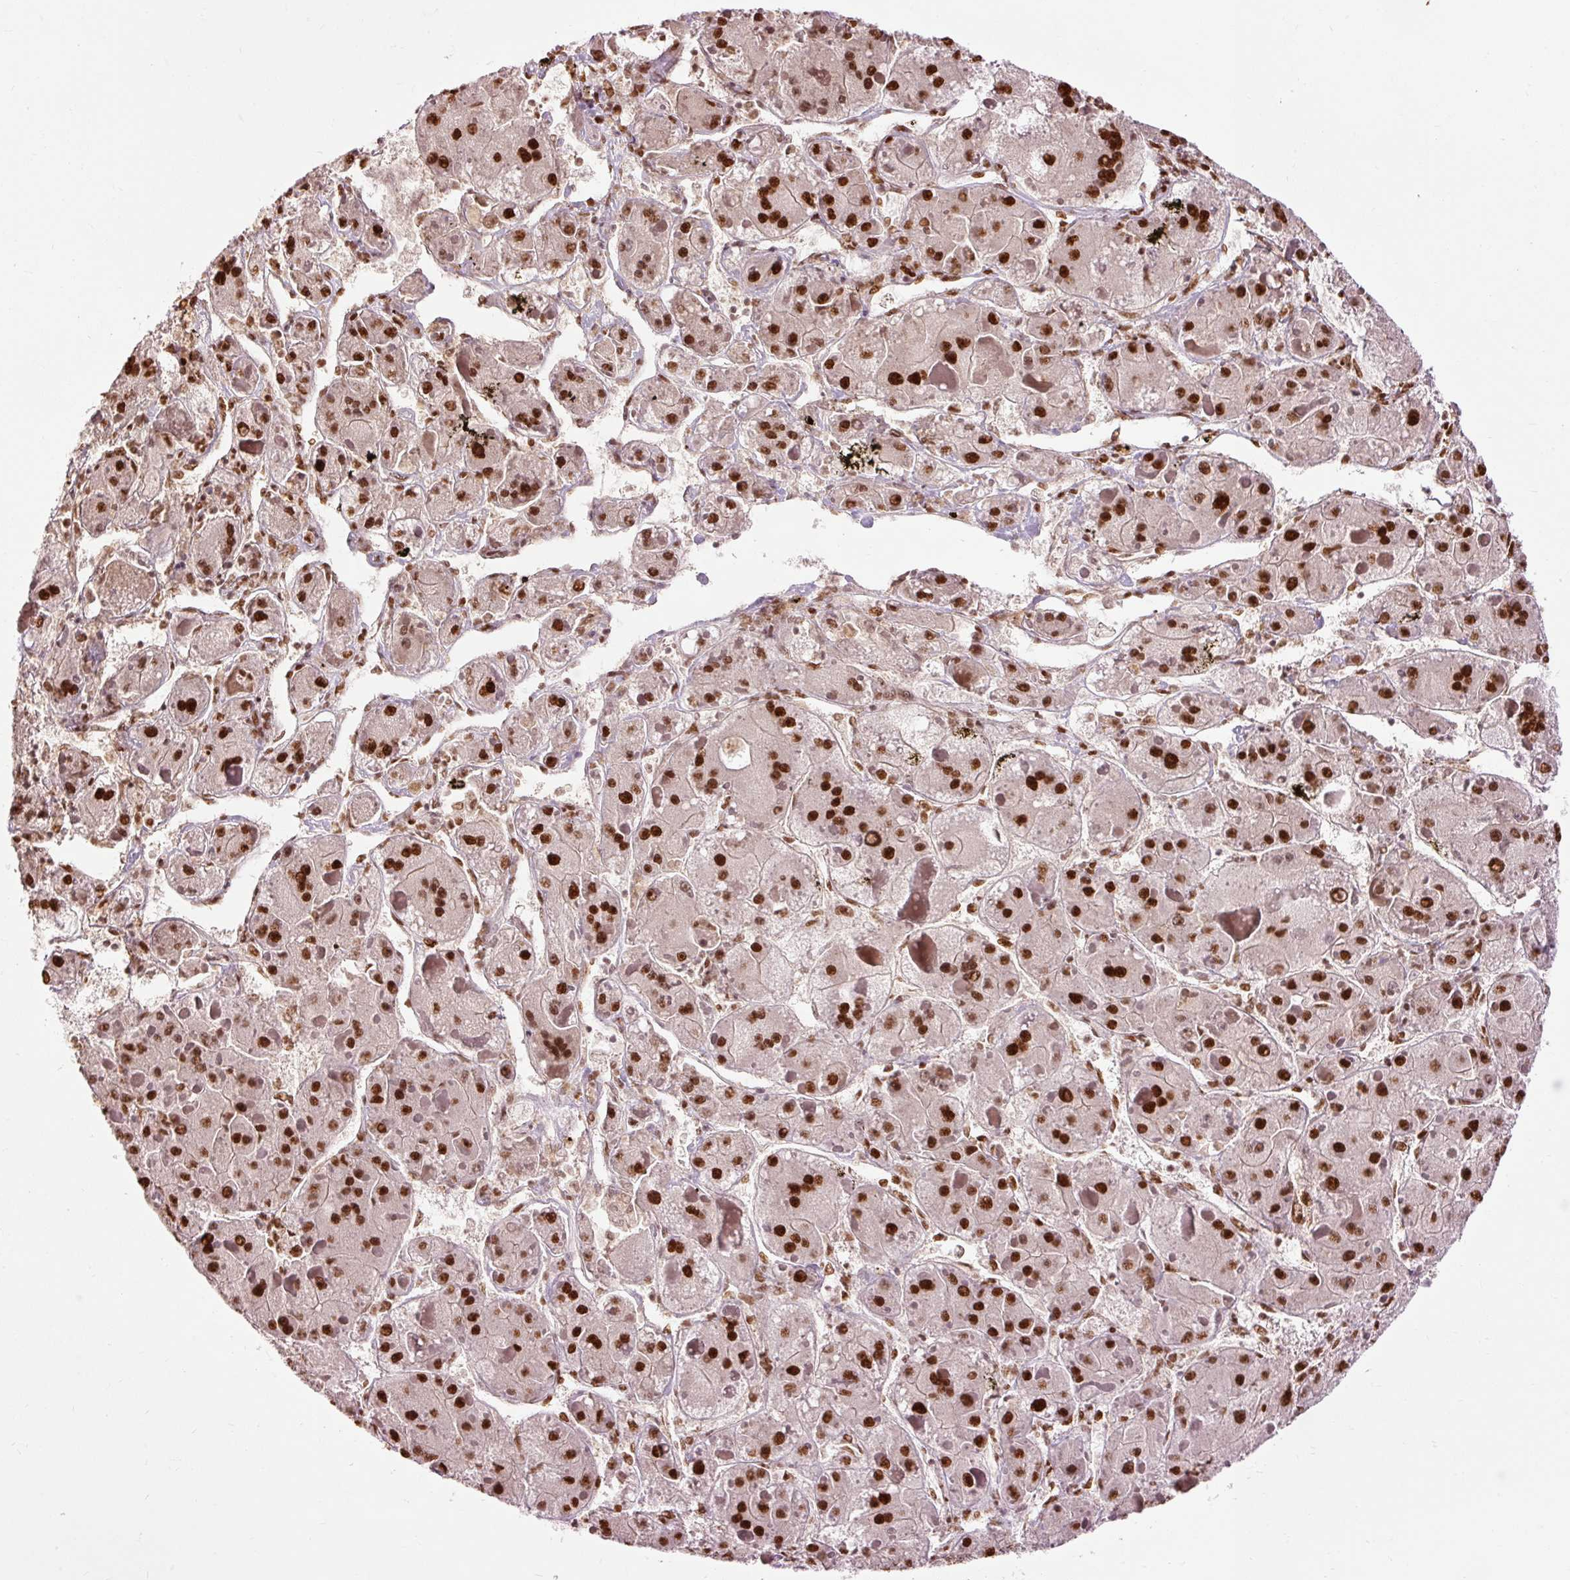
{"staining": {"intensity": "strong", "quantity": ">75%", "location": "nuclear"}, "tissue": "liver cancer", "cell_type": "Tumor cells", "image_type": "cancer", "snomed": [{"axis": "morphology", "description": "Carcinoma, Hepatocellular, NOS"}, {"axis": "topography", "description": "Liver"}], "caption": "Protein staining by immunohistochemistry shows strong nuclear positivity in approximately >75% of tumor cells in liver cancer (hepatocellular carcinoma).", "gene": "ZBTB44", "patient": {"sex": "female", "age": 73}}